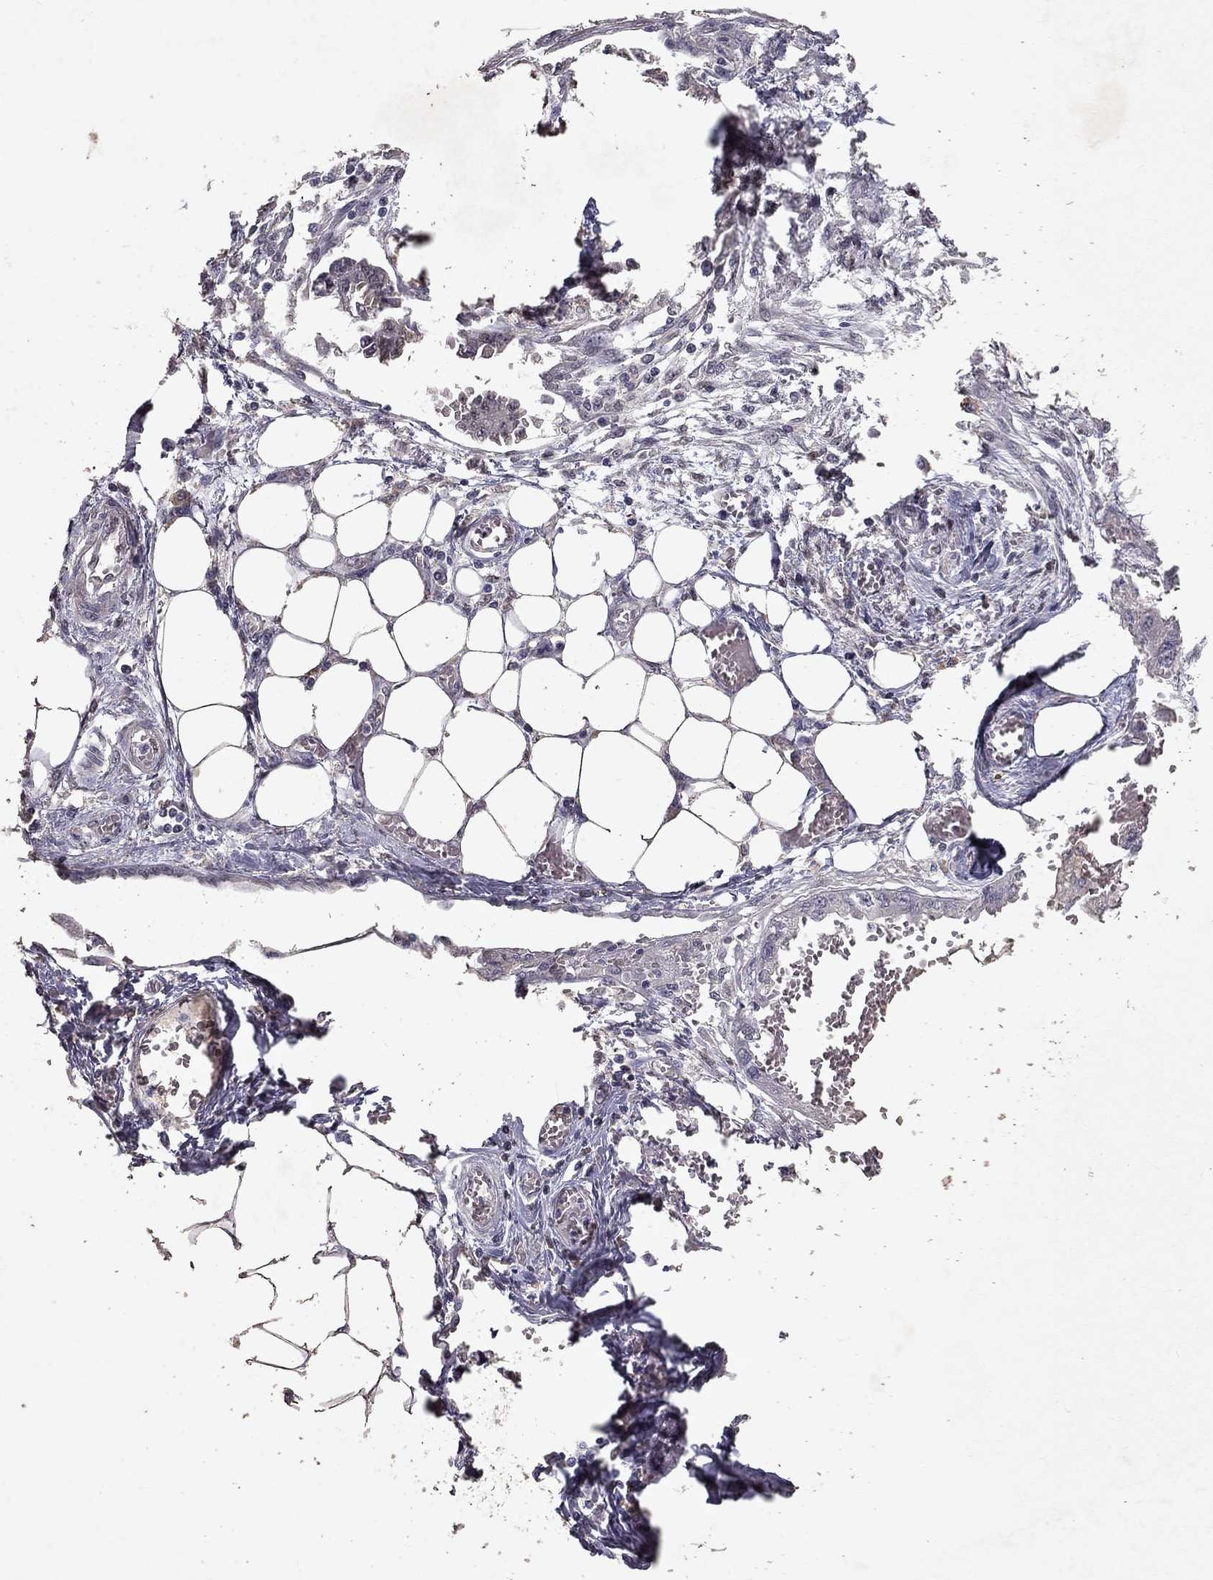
{"staining": {"intensity": "negative", "quantity": "none", "location": "none"}, "tissue": "endometrial cancer", "cell_type": "Tumor cells", "image_type": "cancer", "snomed": [{"axis": "morphology", "description": "Adenocarcinoma, NOS"}, {"axis": "morphology", "description": "Adenocarcinoma, metastatic, NOS"}, {"axis": "topography", "description": "Adipose tissue"}, {"axis": "topography", "description": "Endometrium"}], "caption": "An immunohistochemistry (IHC) image of endometrial adenocarcinoma is shown. There is no staining in tumor cells of endometrial adenocarcinoma.", "gene": "CRTC1", "patient": {"sex": "female", "age": 67}}